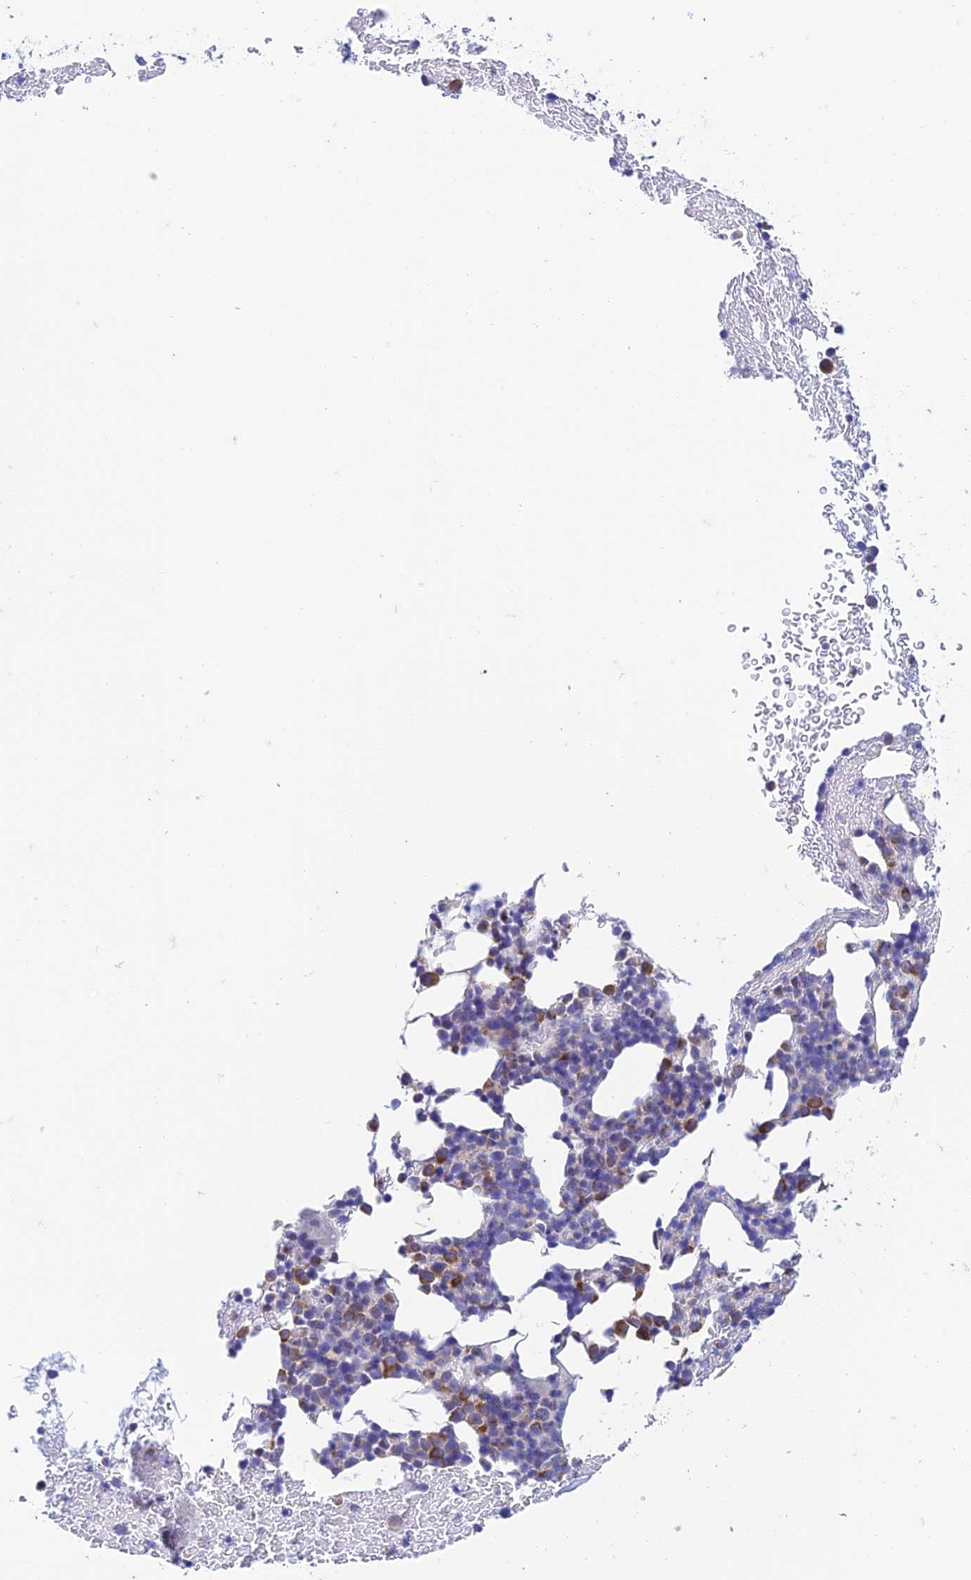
{"staining": {"intensity": "moderate", "quantity": "<25%", "location": "cytoplasmic/membranous"}, "tissue": "bone marrow", "cell_type": "Hematopoietic cells", "image_type": "normal", "snomed": [{"axis": "morphology", "description": "Normal tissue, NOS"}, {"axis": "topography", "description": "Bone marrow"}], "caption": "Moderate cytoplasmic/membranous positivity for a protein is seen in approximately <25% of hematopoietic cells of benign bone marrow using IHC.", "gene": "ZNF181", "patient": {"sex": "male", "age": 57}}